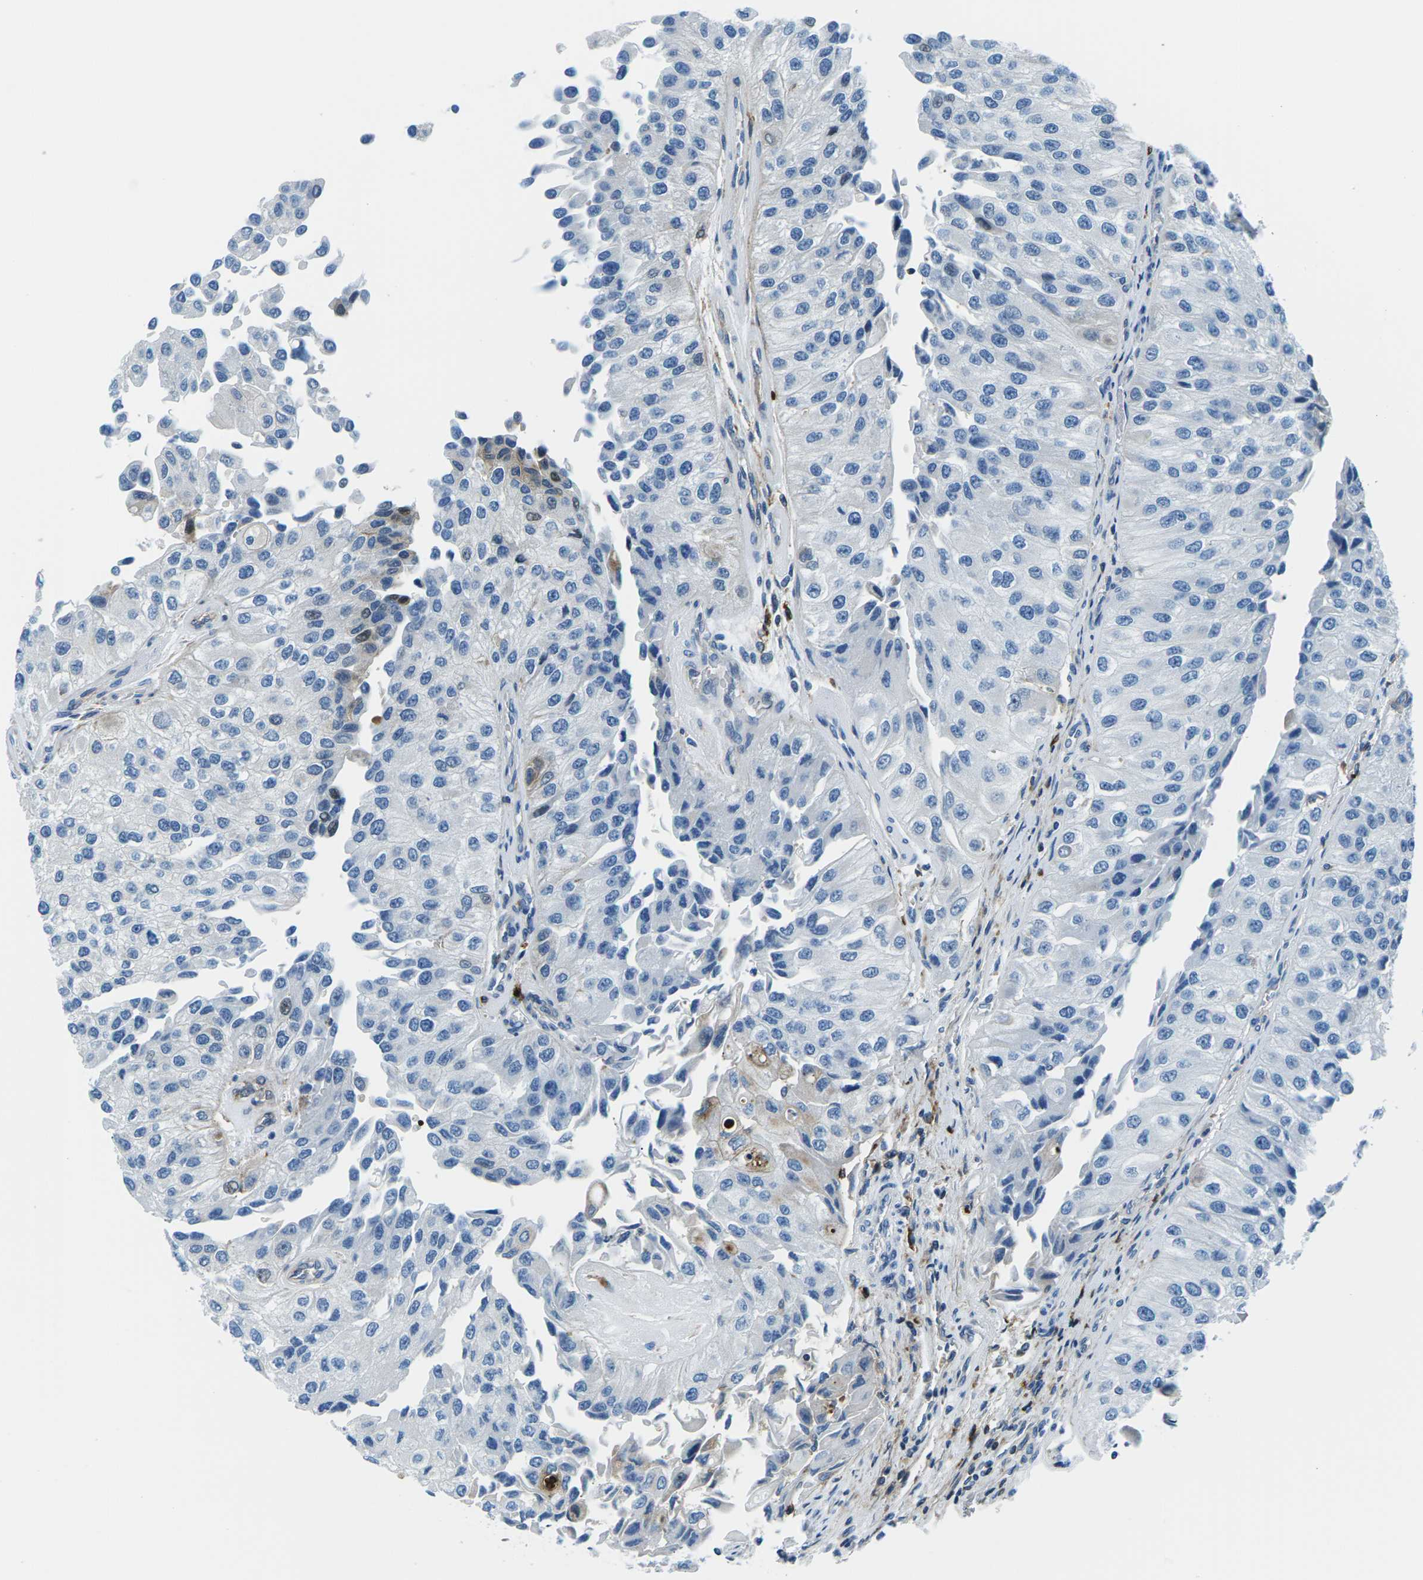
{"staining": {"intensity": "negative", "quantity": "none", "location": "none"}, "tissue": "urothelial cancer", "cell_type": "Tumor cells", "image_type": "cancer", "snomed": [{"axis": "morphology", "description": "Urothelial carcinoma, High grade"}, {"axis": "topography", "description": "Kidney"}, {"axis": "topography", "description": "Urinary bladder"}], "caption": "Immunohistochemistry photomicrograph of human urothelial cancer stained for a protein (brown), which exhibits no positivity in tumor cells.", "gene": "SOCS4", "patient": {"sex": "male", "age": 77}}